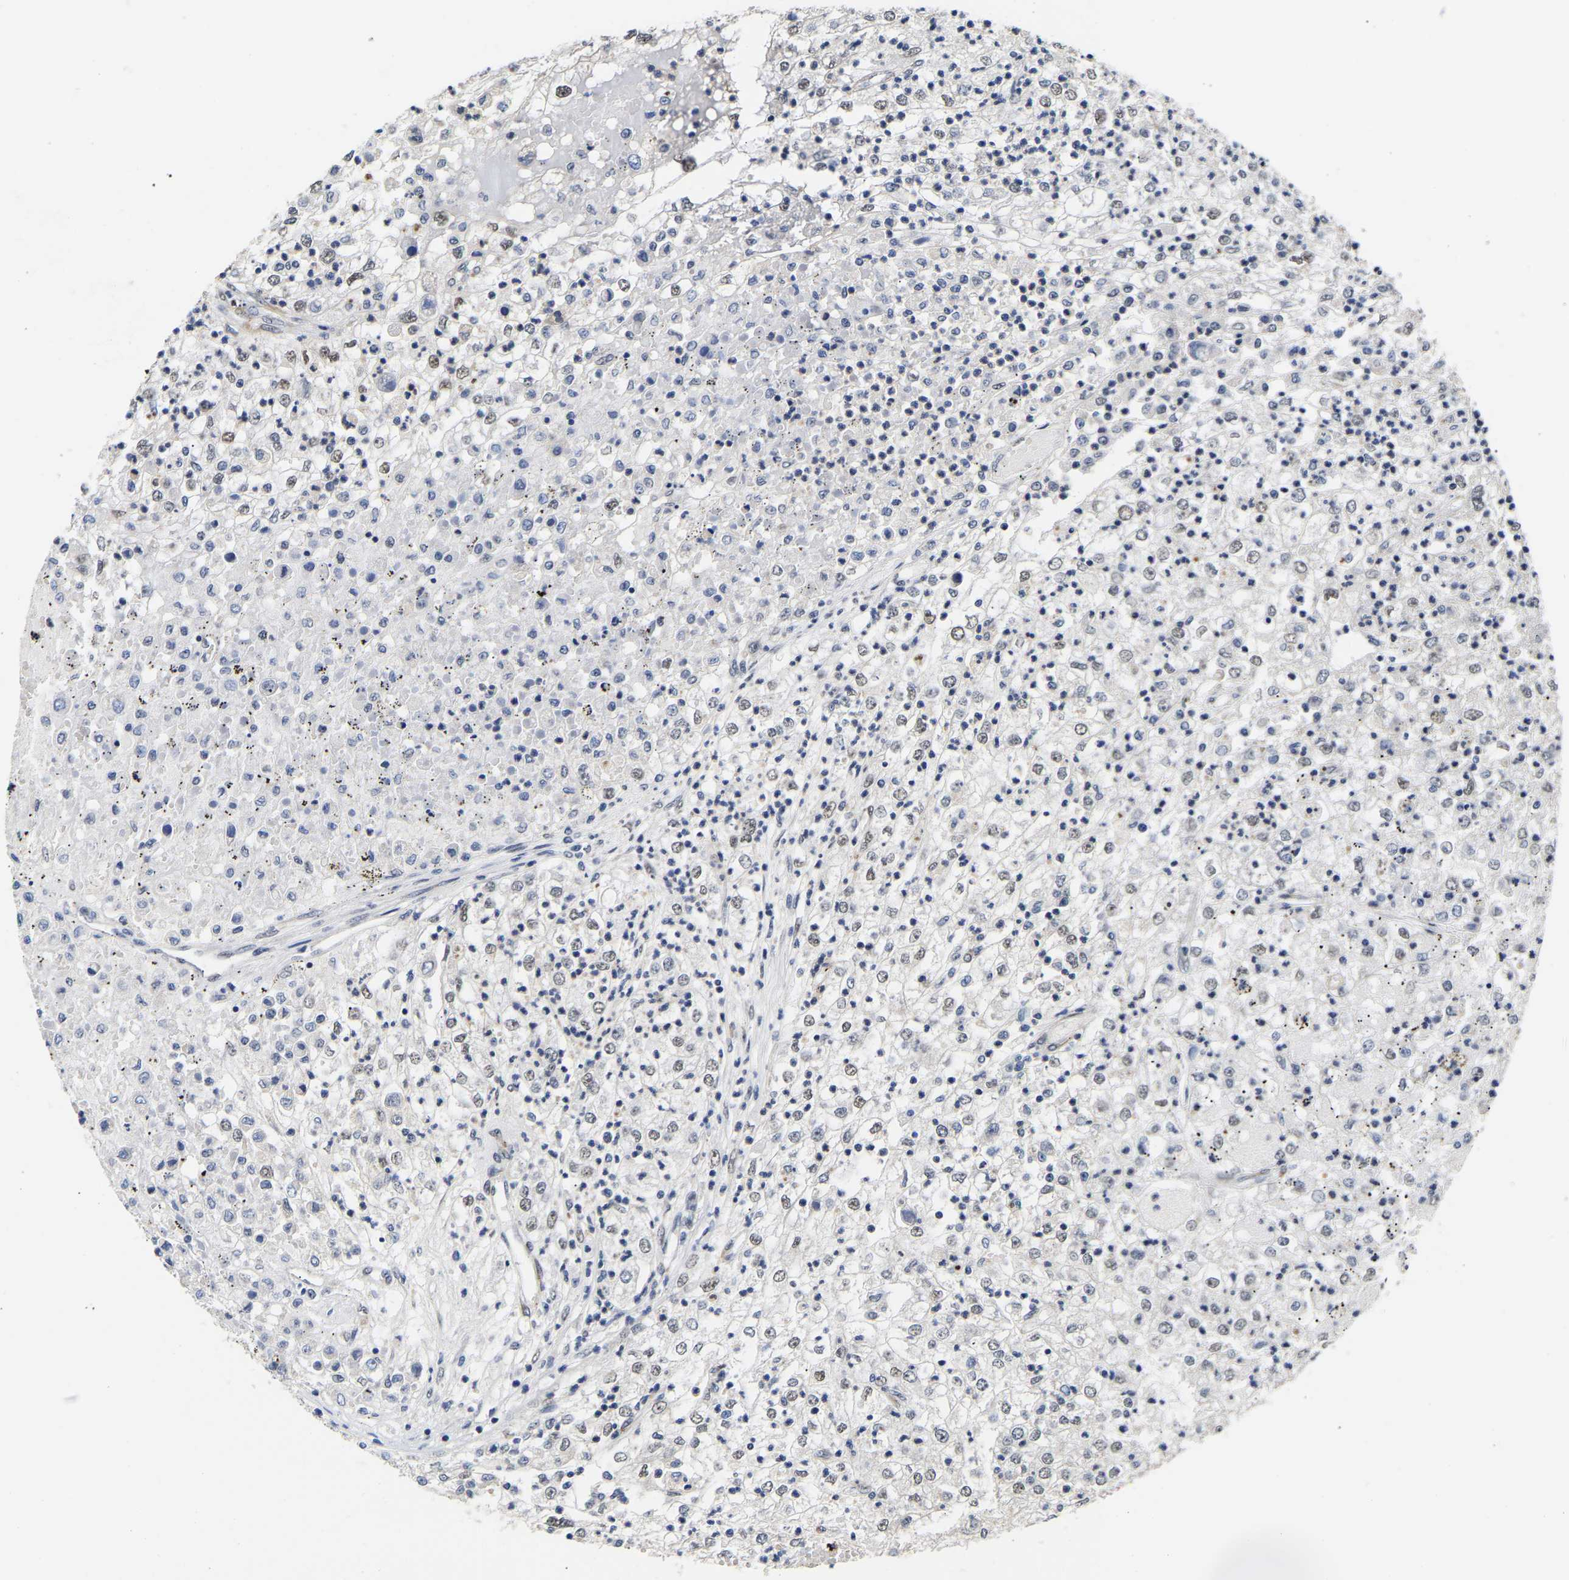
{"staining": {"intensity": "weak", "quantity": "25%-75%", "location": "nuclear"}, "tissue": "renal cancer", "cell_type": "Tumor cells", "image_type": "cancer", "snomed": [{"axis": "morphology", "description": "Adenocarcinoma, NOS"}, {"axis": "topography", "description": "Kidney"}], "caption": "Renal cancer (adenocarcinoma) stained for a protein demonstrates weak nuclear positivity in tumor cells.", "gene": "METTL16", "patient": {"sex": "female", "age": 54}}